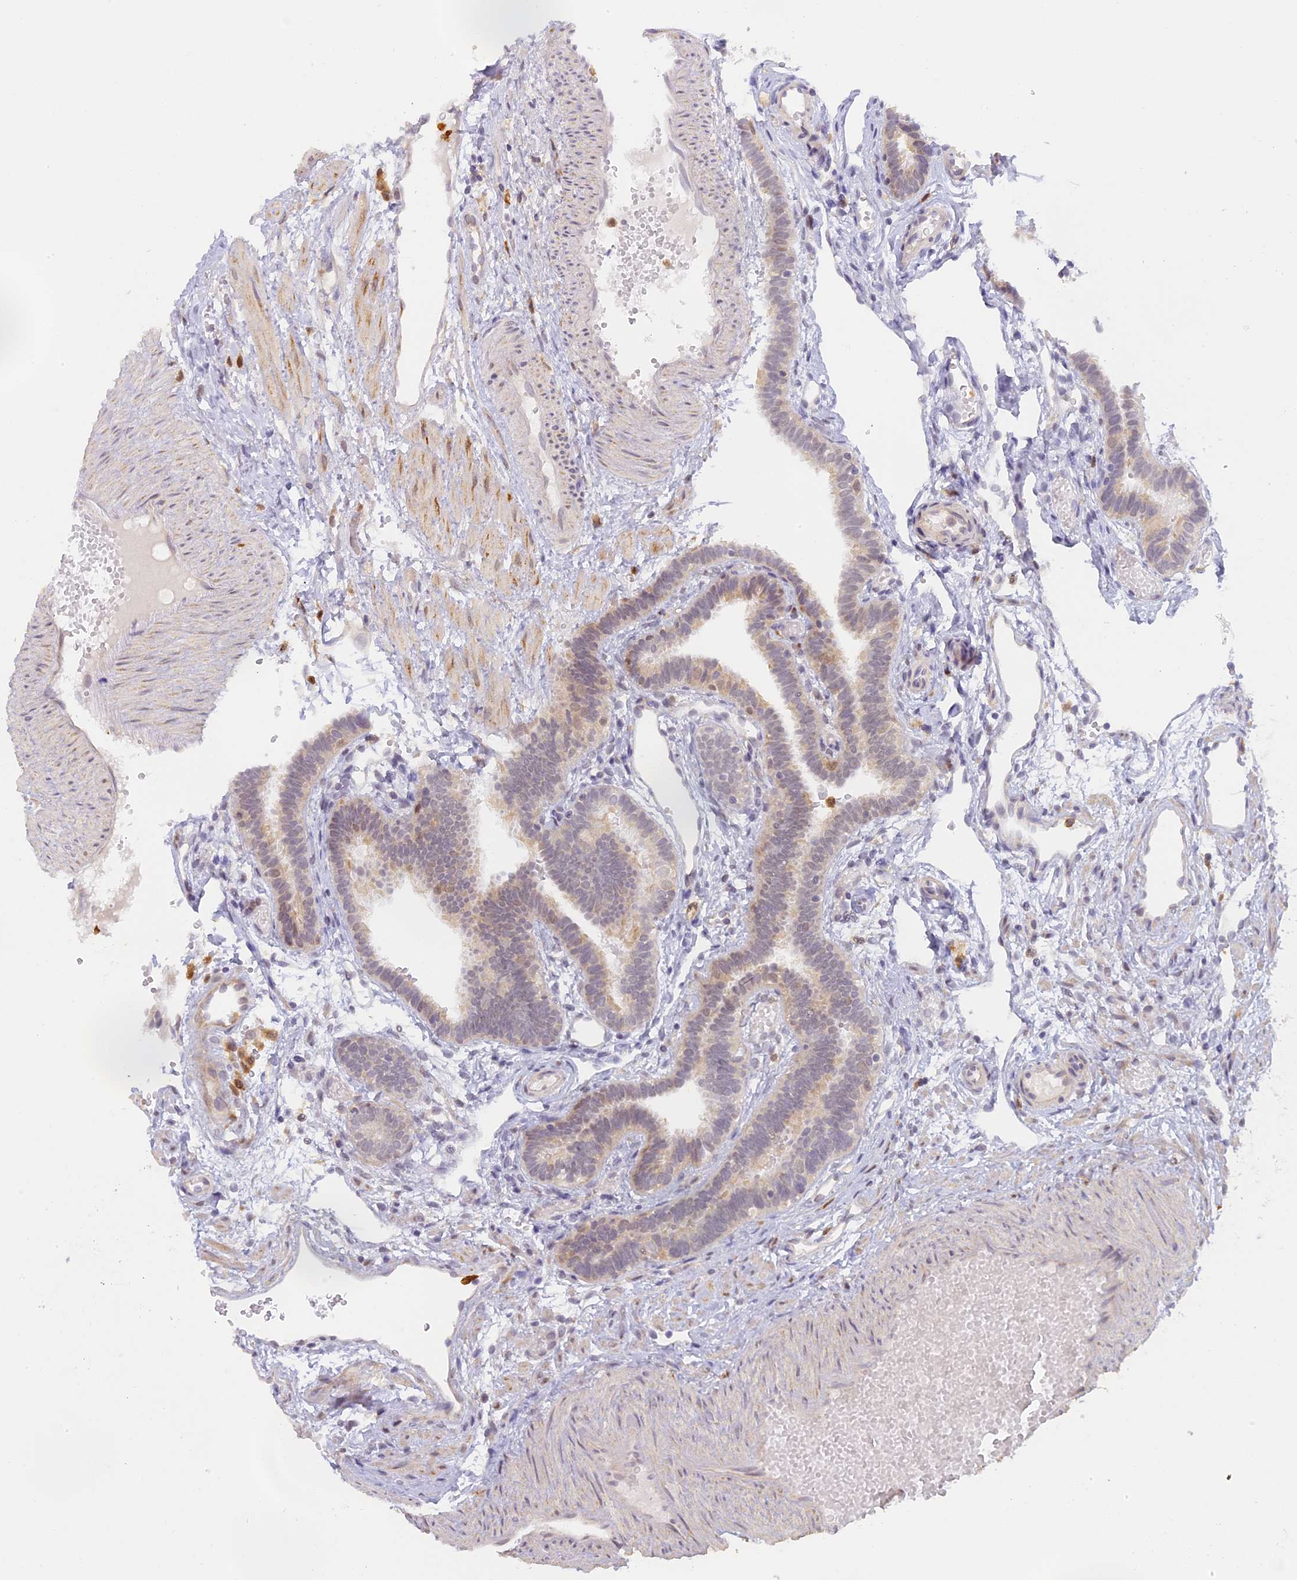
{"staining": {"intensity": "weak", "quantity": "<25%", "location": "cytoplasmic/membranous"}, "tissue": "fallopian tube", "cell_type": "Glandular cells", "image_type": "normal", "snomed": [{"axis": "morphology", "description": "Normal tissue, NOS"}, {"axis": "topography", "description": "Fallopian tube"}], "caption": "Image shows no significant protein staining in glandular cells of benign fallopian tube. (DAB (3,3'-diaminobenzidine) IHC with hematoxylin counter stain).", "gene": "NCF4", "patient": {"sex": "female", "age": 37}}